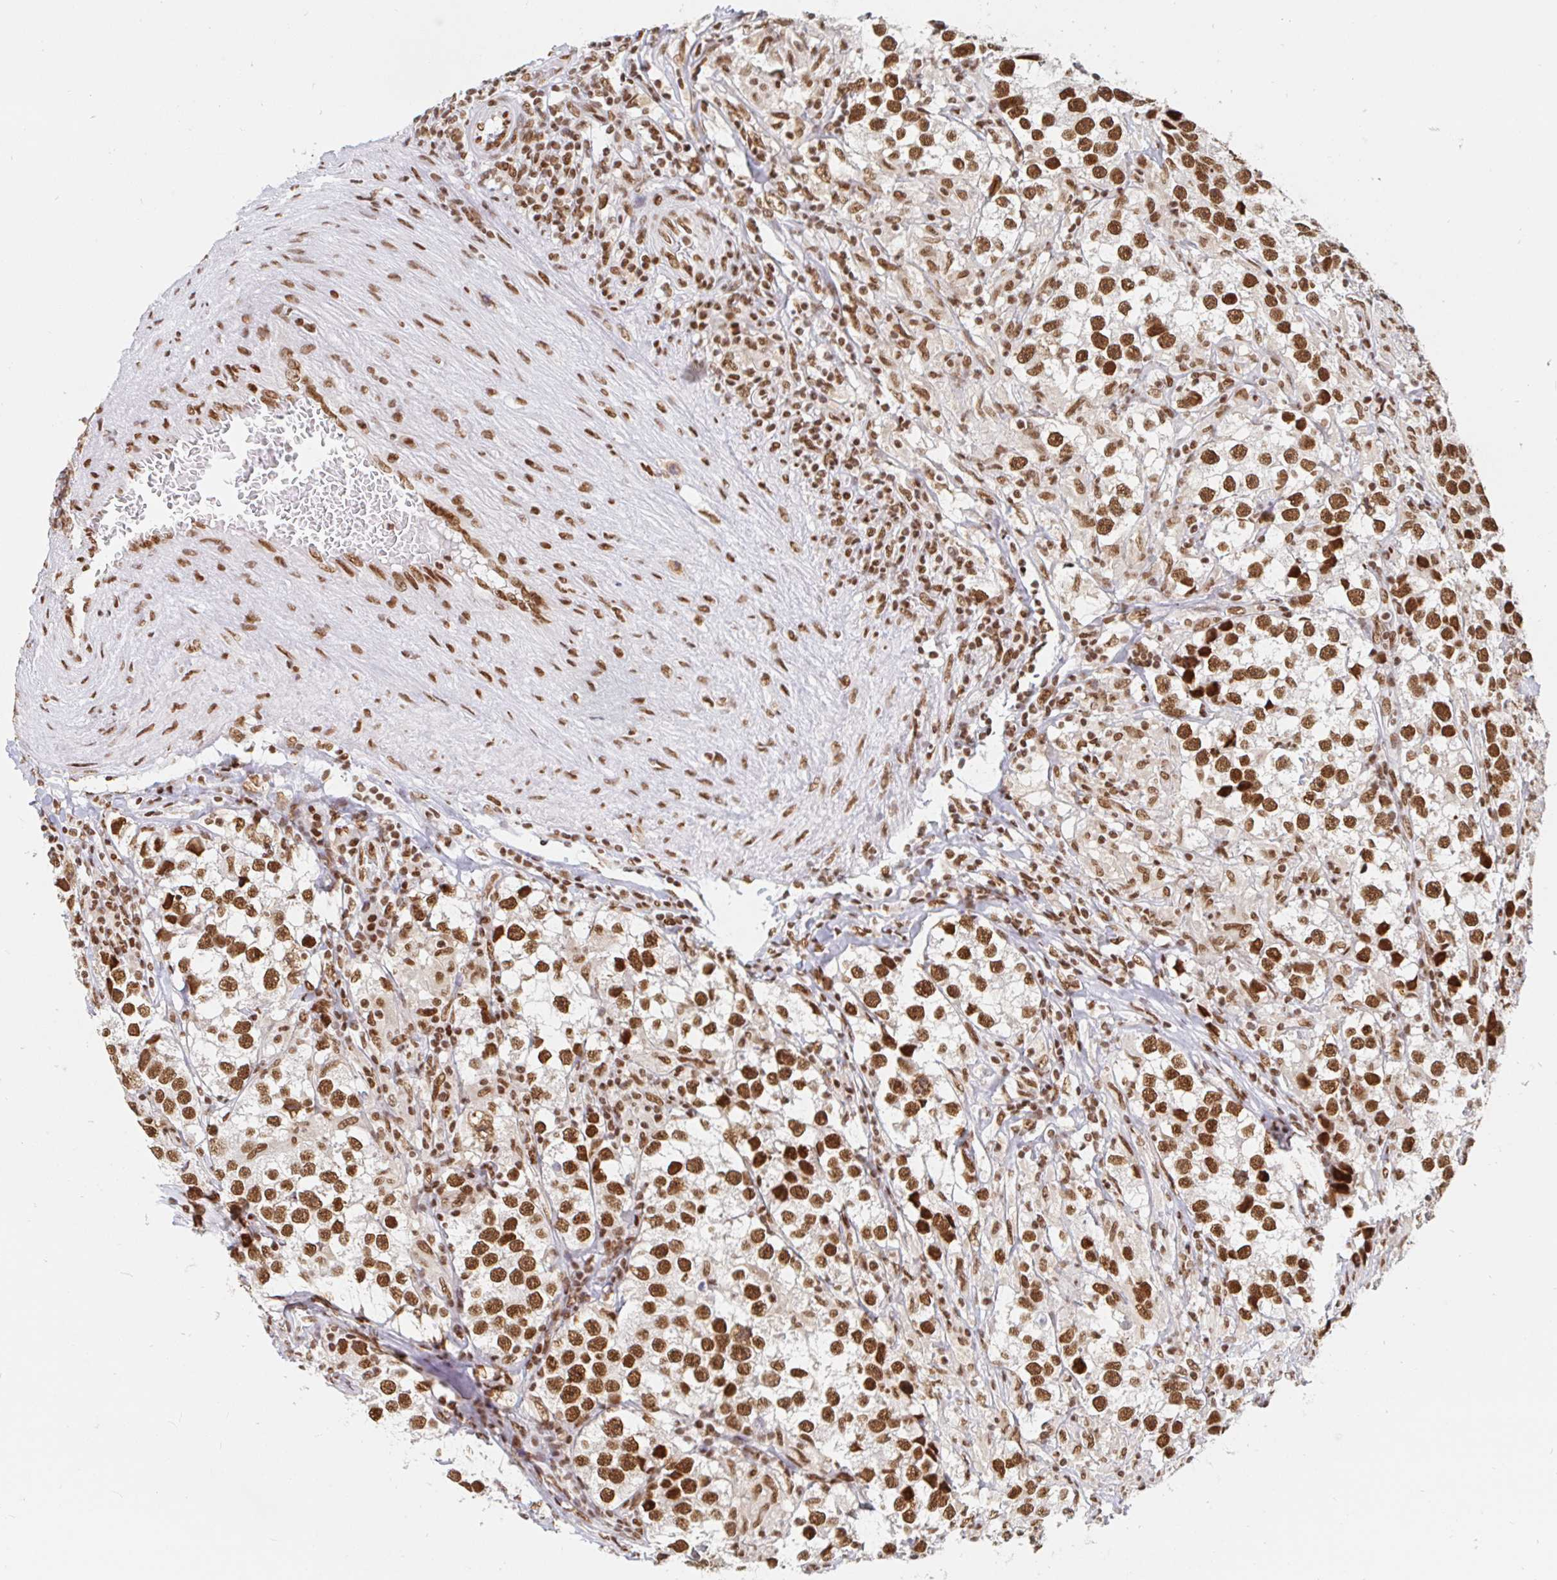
{"staining": {"intensity": "strong", "quantity": ">75%", "location": "nuclear"}, "tissue": "testis cancer", "cell_type": "Tumor cells", "image_type": "cancer", "snomed": [{"axis": "morphology", "description": "Seminoma, NOS"}, {"axis": "topography", "description": "Testis"}], "caption": "Strong nuclear staining is identified in about >75% of tumor cells in testis cancer.", "gene": "RBMX", "patient": {"sex": "male", "age": 46}}